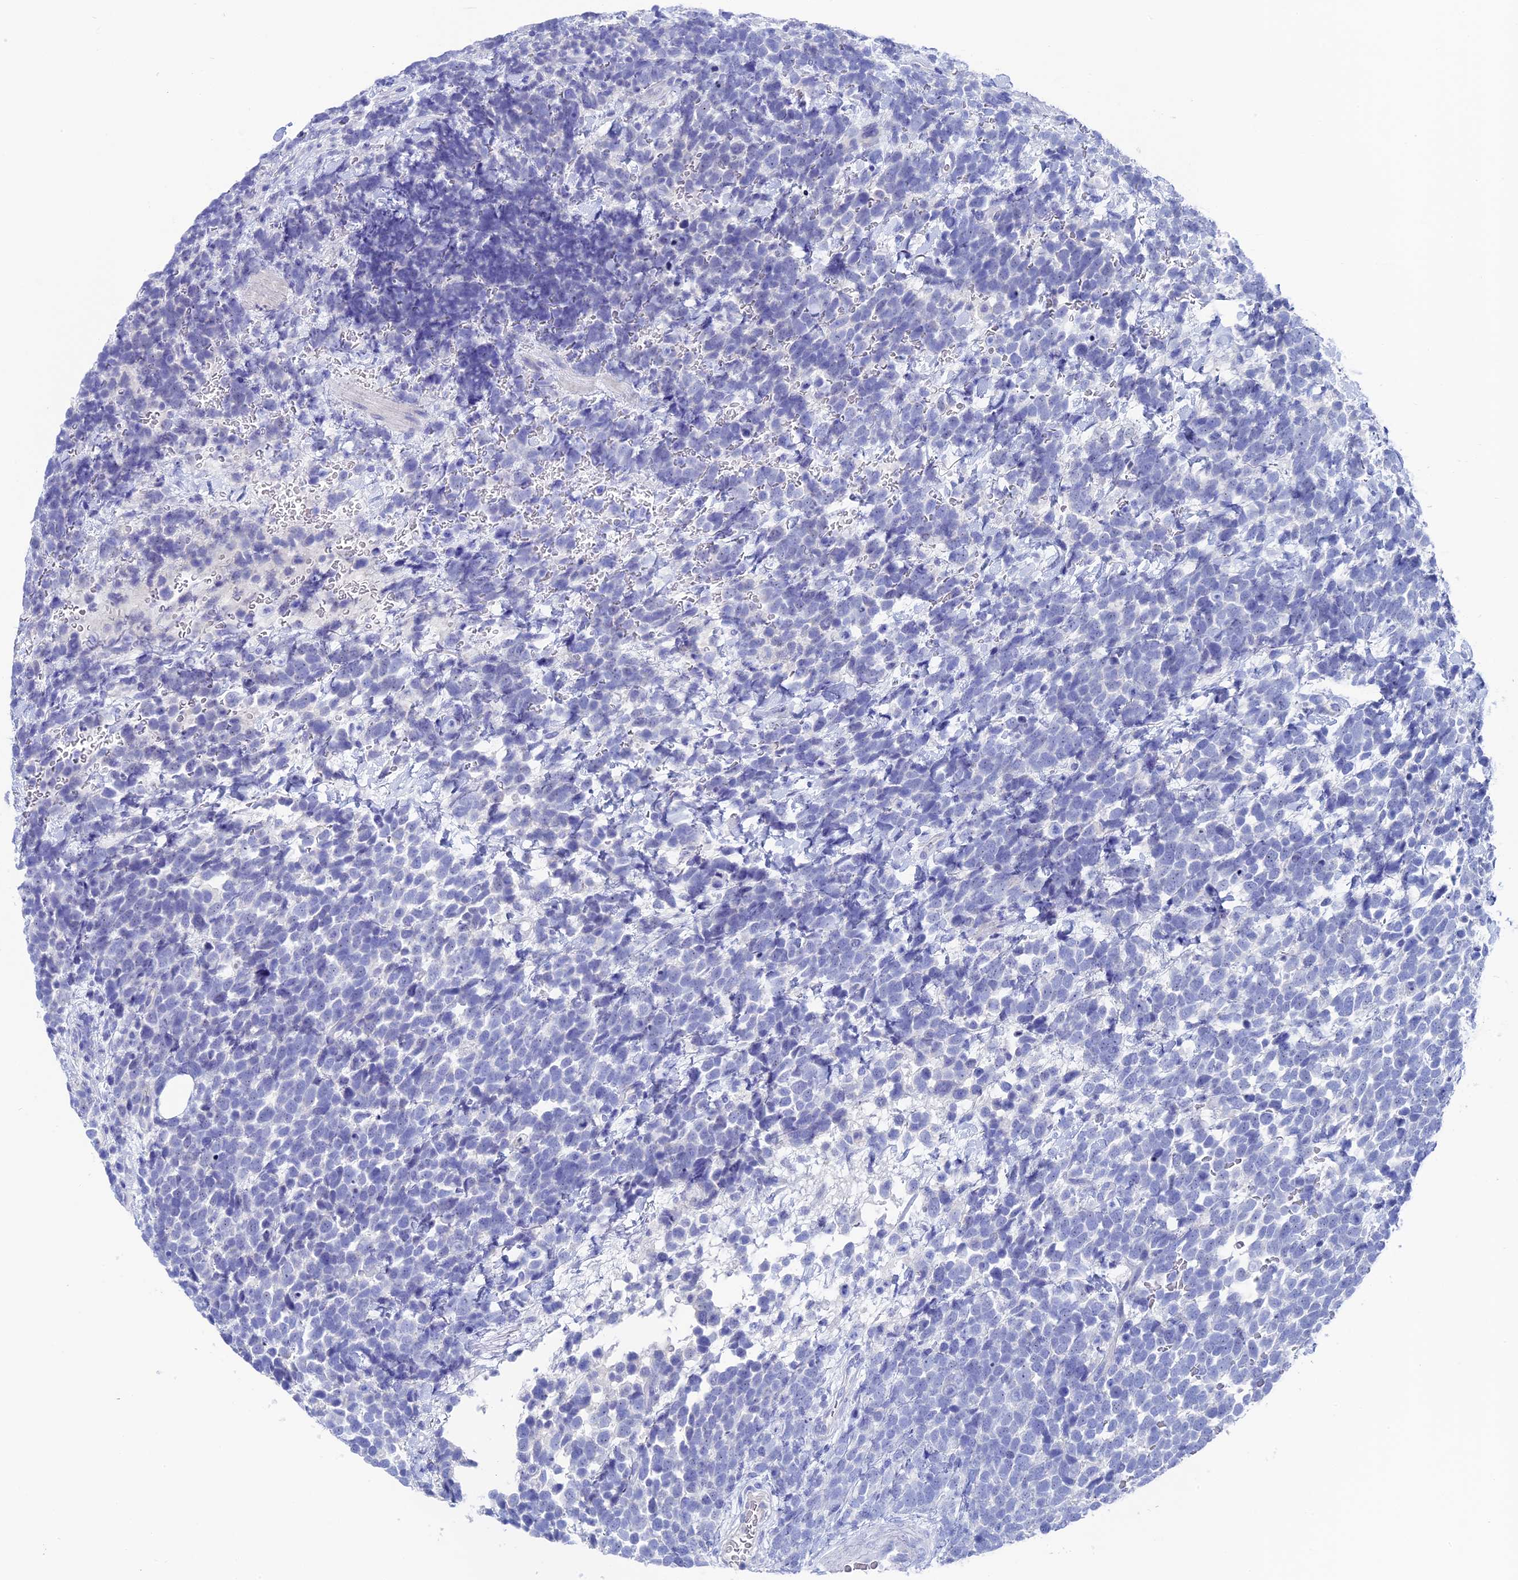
{"staining": {"intensity": "negative", "quantity": "none", "location": "none"}, "tissue": "urothelial cancer", "cell_type": "Tumor cells", "image_type": "cancer", "snomed": [{"axis": "morphology", "description": "Urothelial carcinoma, High grade"}, {"axis": "topography", "description": "Urinary bladder"}], "caption": "This is an immunohistochemistry image of human urothelial carcinoma (high-grade). There is no positivity in tumor cells.", "gene": "UNC119", "patient": {"sex": "female", "age": 82}}